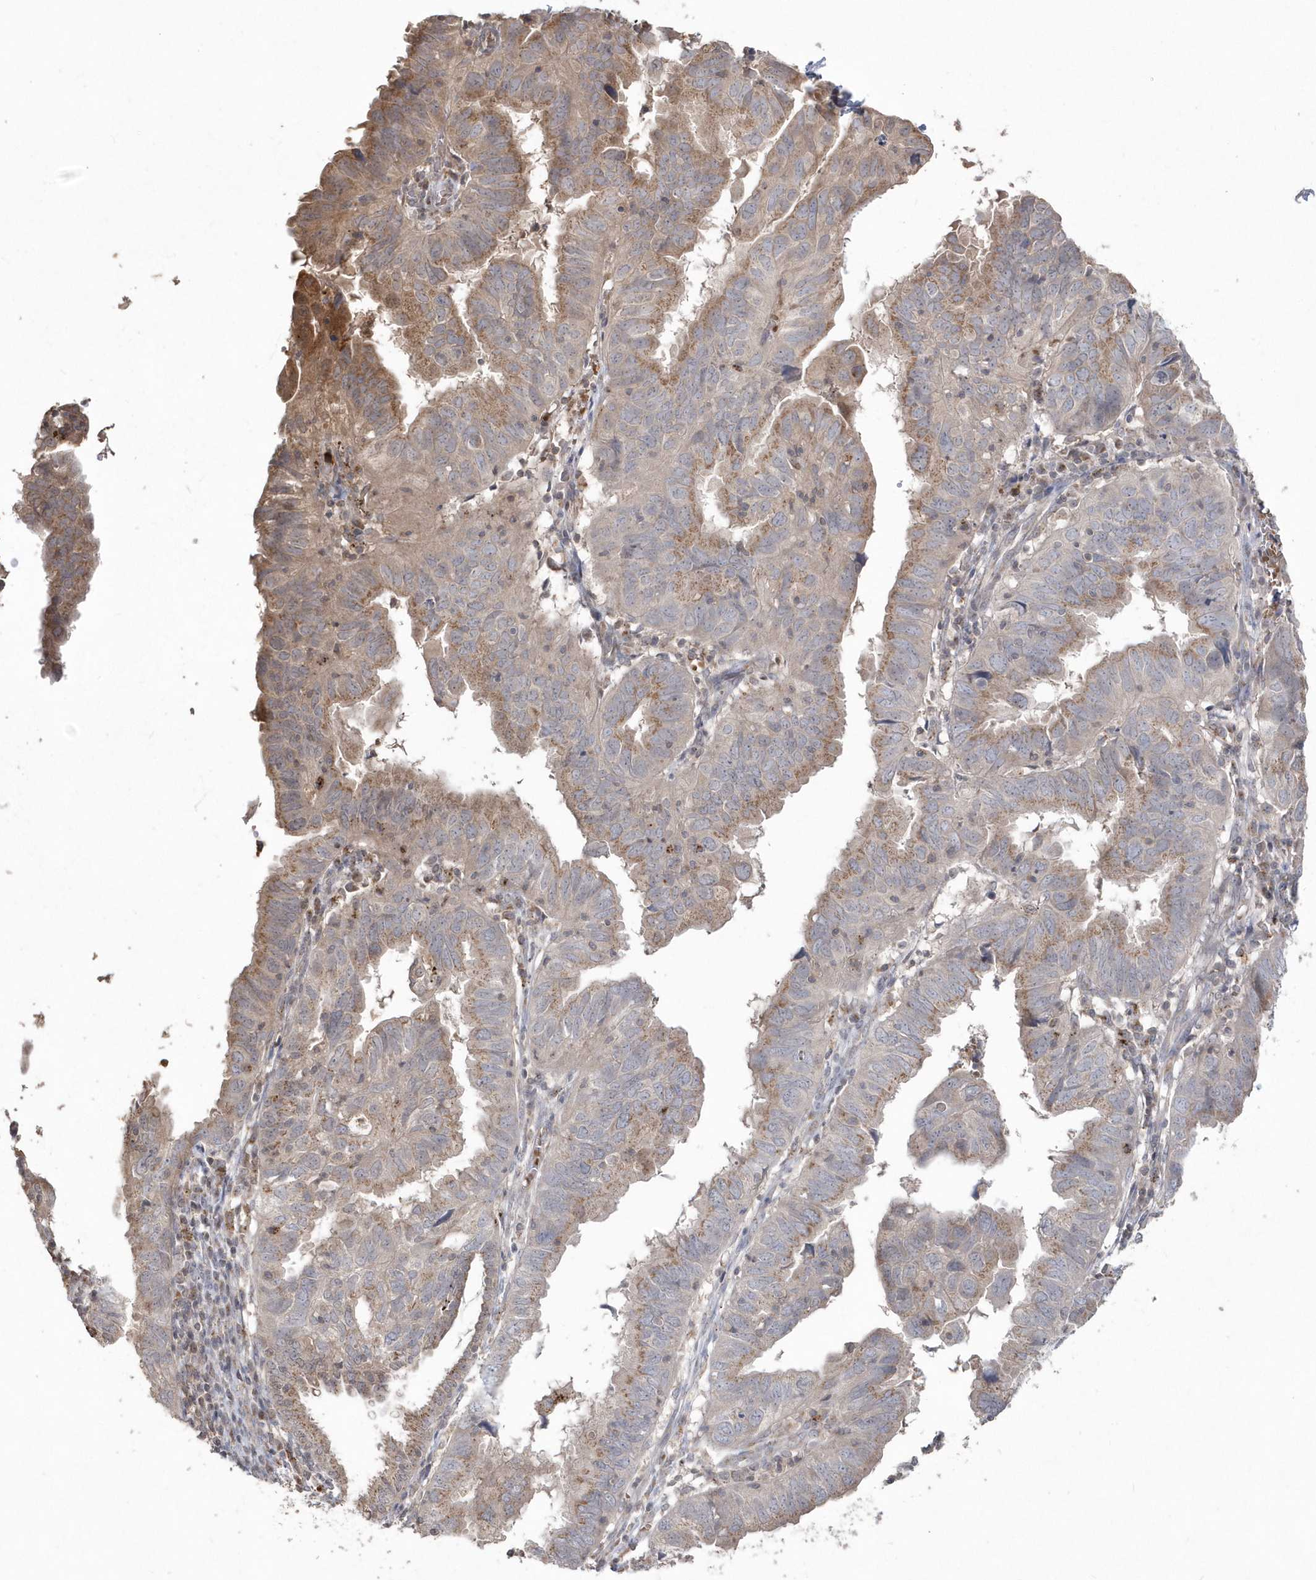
{"staining": {"intensity": "moderate", "quantity": "25%-75%", "location": "cytoplasmic/membranous"}, "tissue": "endometrial cancer", "cell_type": "Tumor cells", "image_type": "cancer", "snomed": [{"axis": "morphology", "description": "Adenocarcinoma, NOS"}, {"axis": "topography", "description": "Uterus"}], "caption": "This is a micrograph of immunohistochemistry (IHC) staining of adenocarcinoma (endometrial), which shows moderate staining in the cytoplasmic/membranous of tumor cells.", "gene": "GEMIN6", "patient": {"sex": "female", "age": 77}}